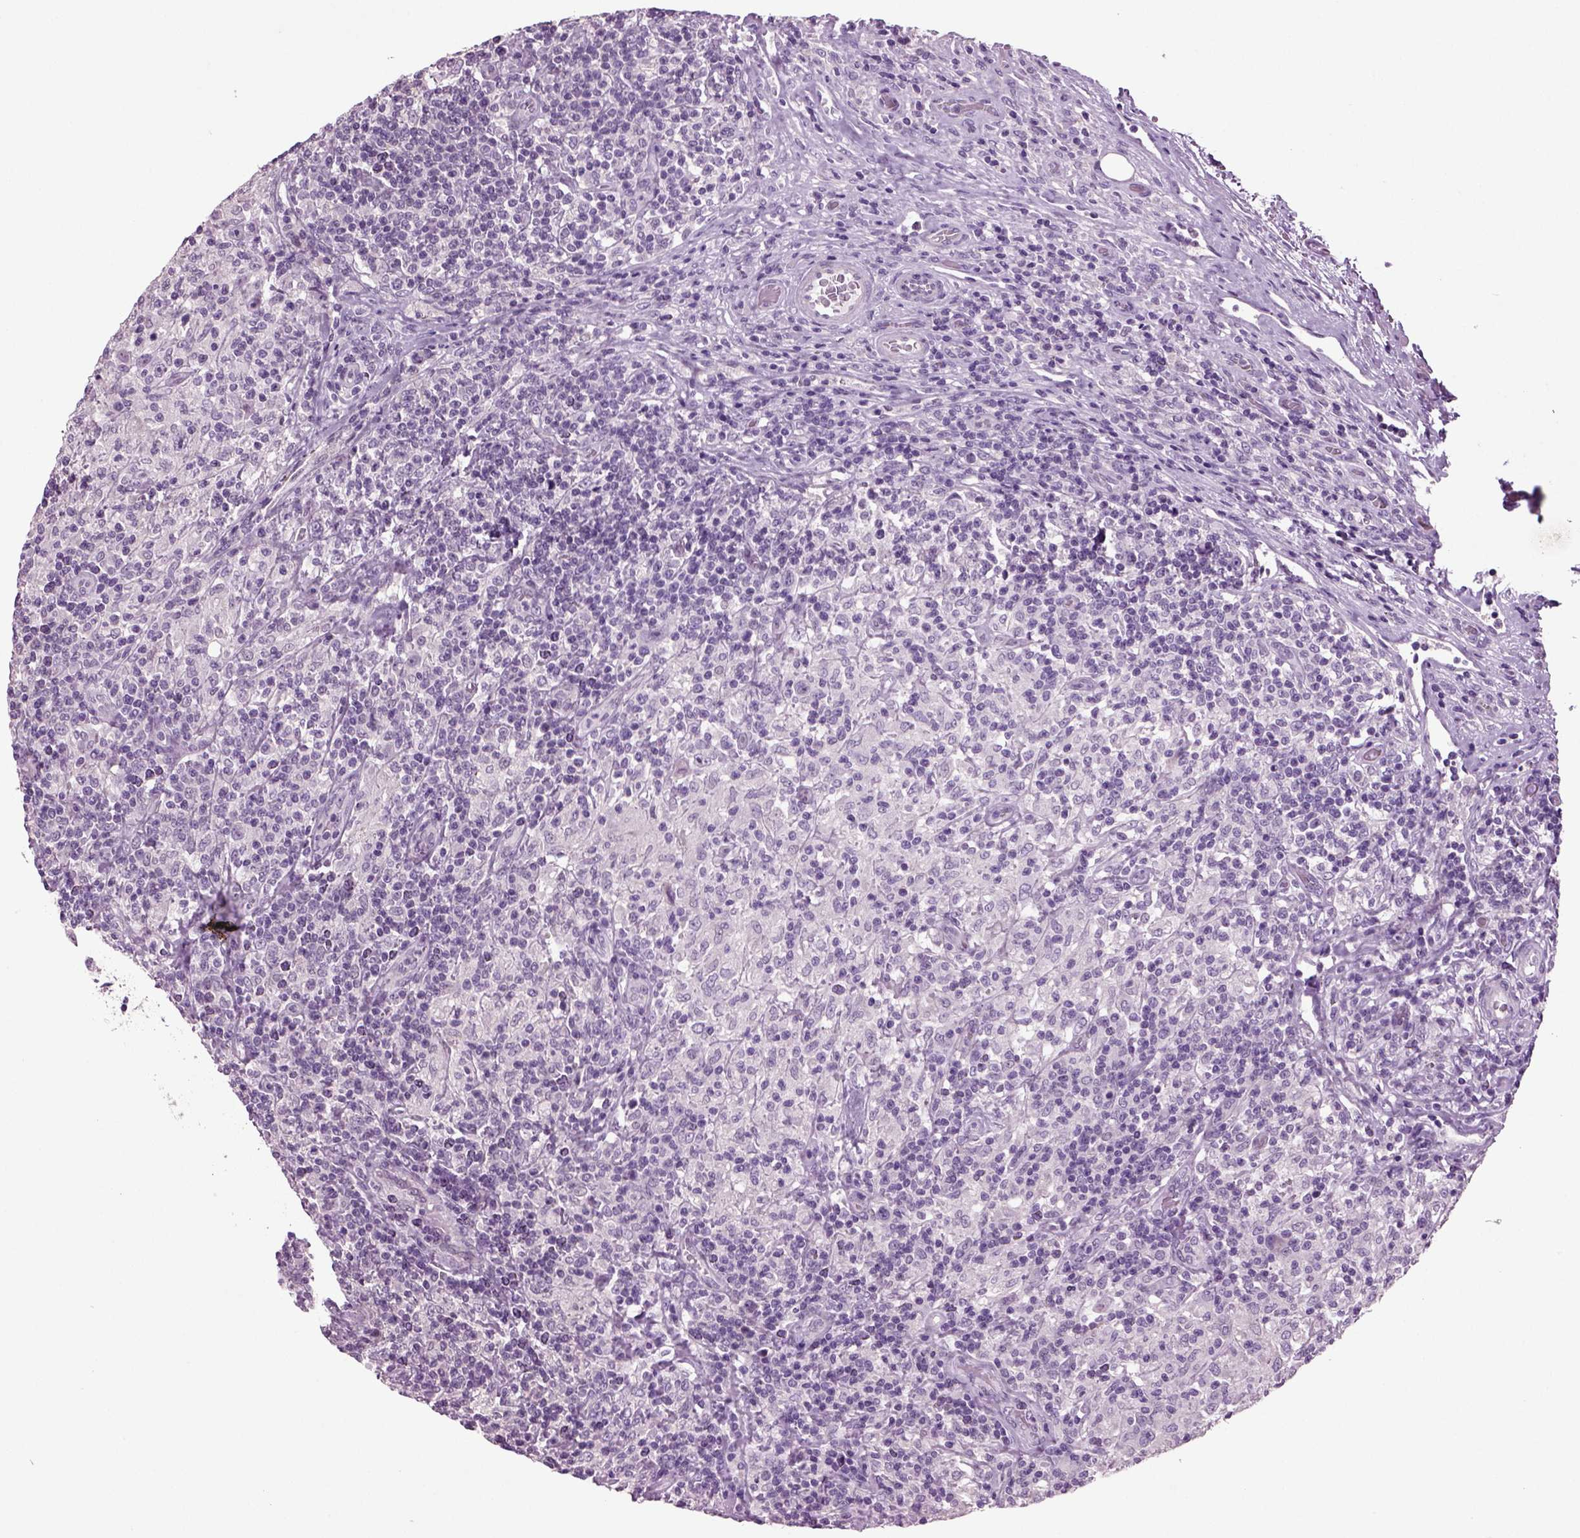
{"staining": {"intensity": "negative", "quantity": "none", "location": "none"}, "tissue": "lymphoma", "cell_type": "Tumor cells", "image_type": "cancer", "snomed": [{"axis": "morphology", "description": "Hodgkin's disease, NOS"}, {"axis": "topography", "description": "Lymph node"}], "caption": "Immunohistochemical staining of Hodgkin's disease exhibits no significant positivity in tumor cells.", "gene": "COL9A2", "patient": {"sex": "male", "age": 70}}